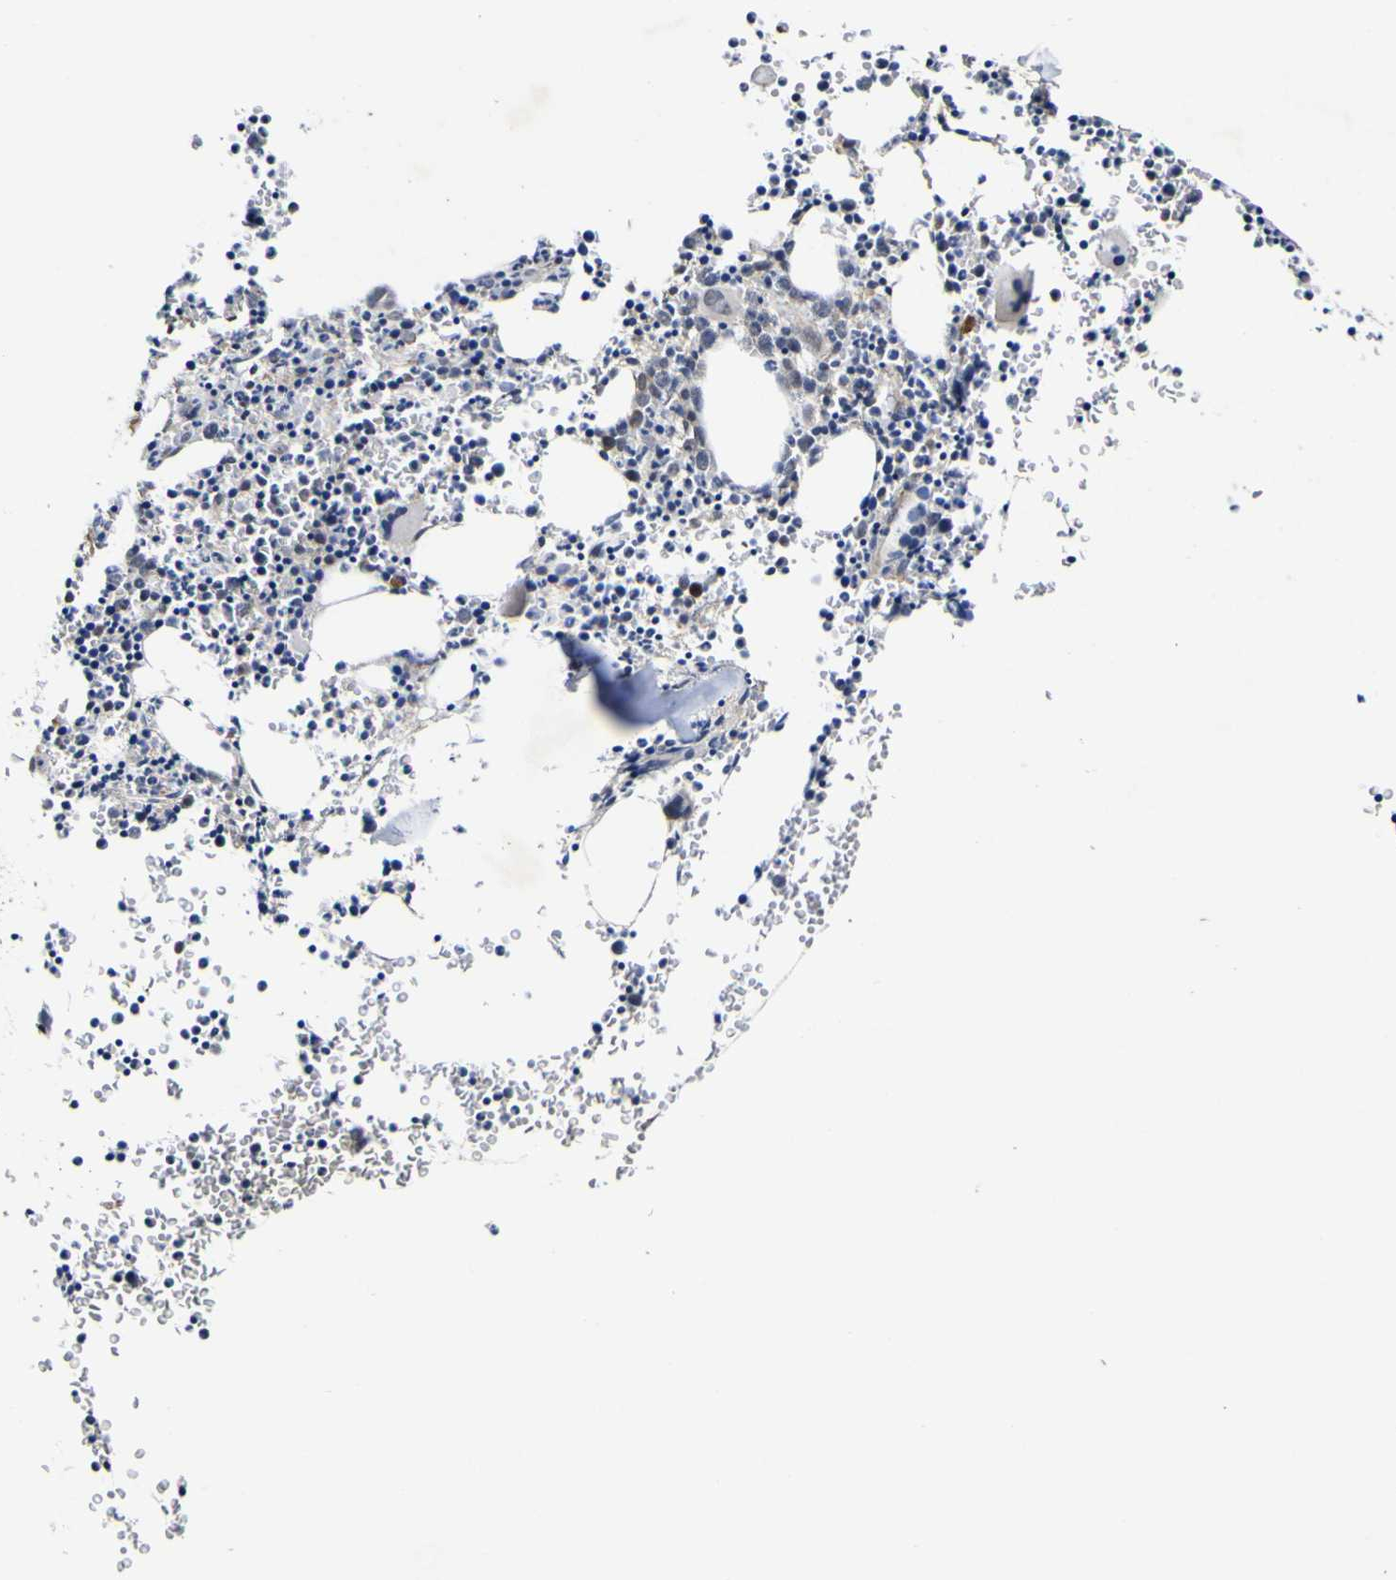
{"staining": {"intensity": "weak", "quantity": "<25%", "location": "cytoplasmic/membranous"}, "tissue": "bone marrow", "cell_type": "Hematopoietic cells", "image_type": "normal", "snomed": [{"axis": "morphology", "description": "Normal tissue, NOS"}, {"axis": "morphology", "description": "Inflammation, NOS"}, {"axis": "topography", "description": "Bone marrow"}], "caption": "High power microscopy histopathology image of an immunohistochemistry (IHC) histopathology image of benign bone marrow, revealing no significant positivity in hematopoietic cells. Brightfield microscopy of immunohistochemistry (IHC) stained with DAB (3,3'-diaminobenzidine) (brown) and hematoxylin (blue), captured at high magnification.", "gene": "CCL2", "patient": {"sex": "female", "age": 61}}